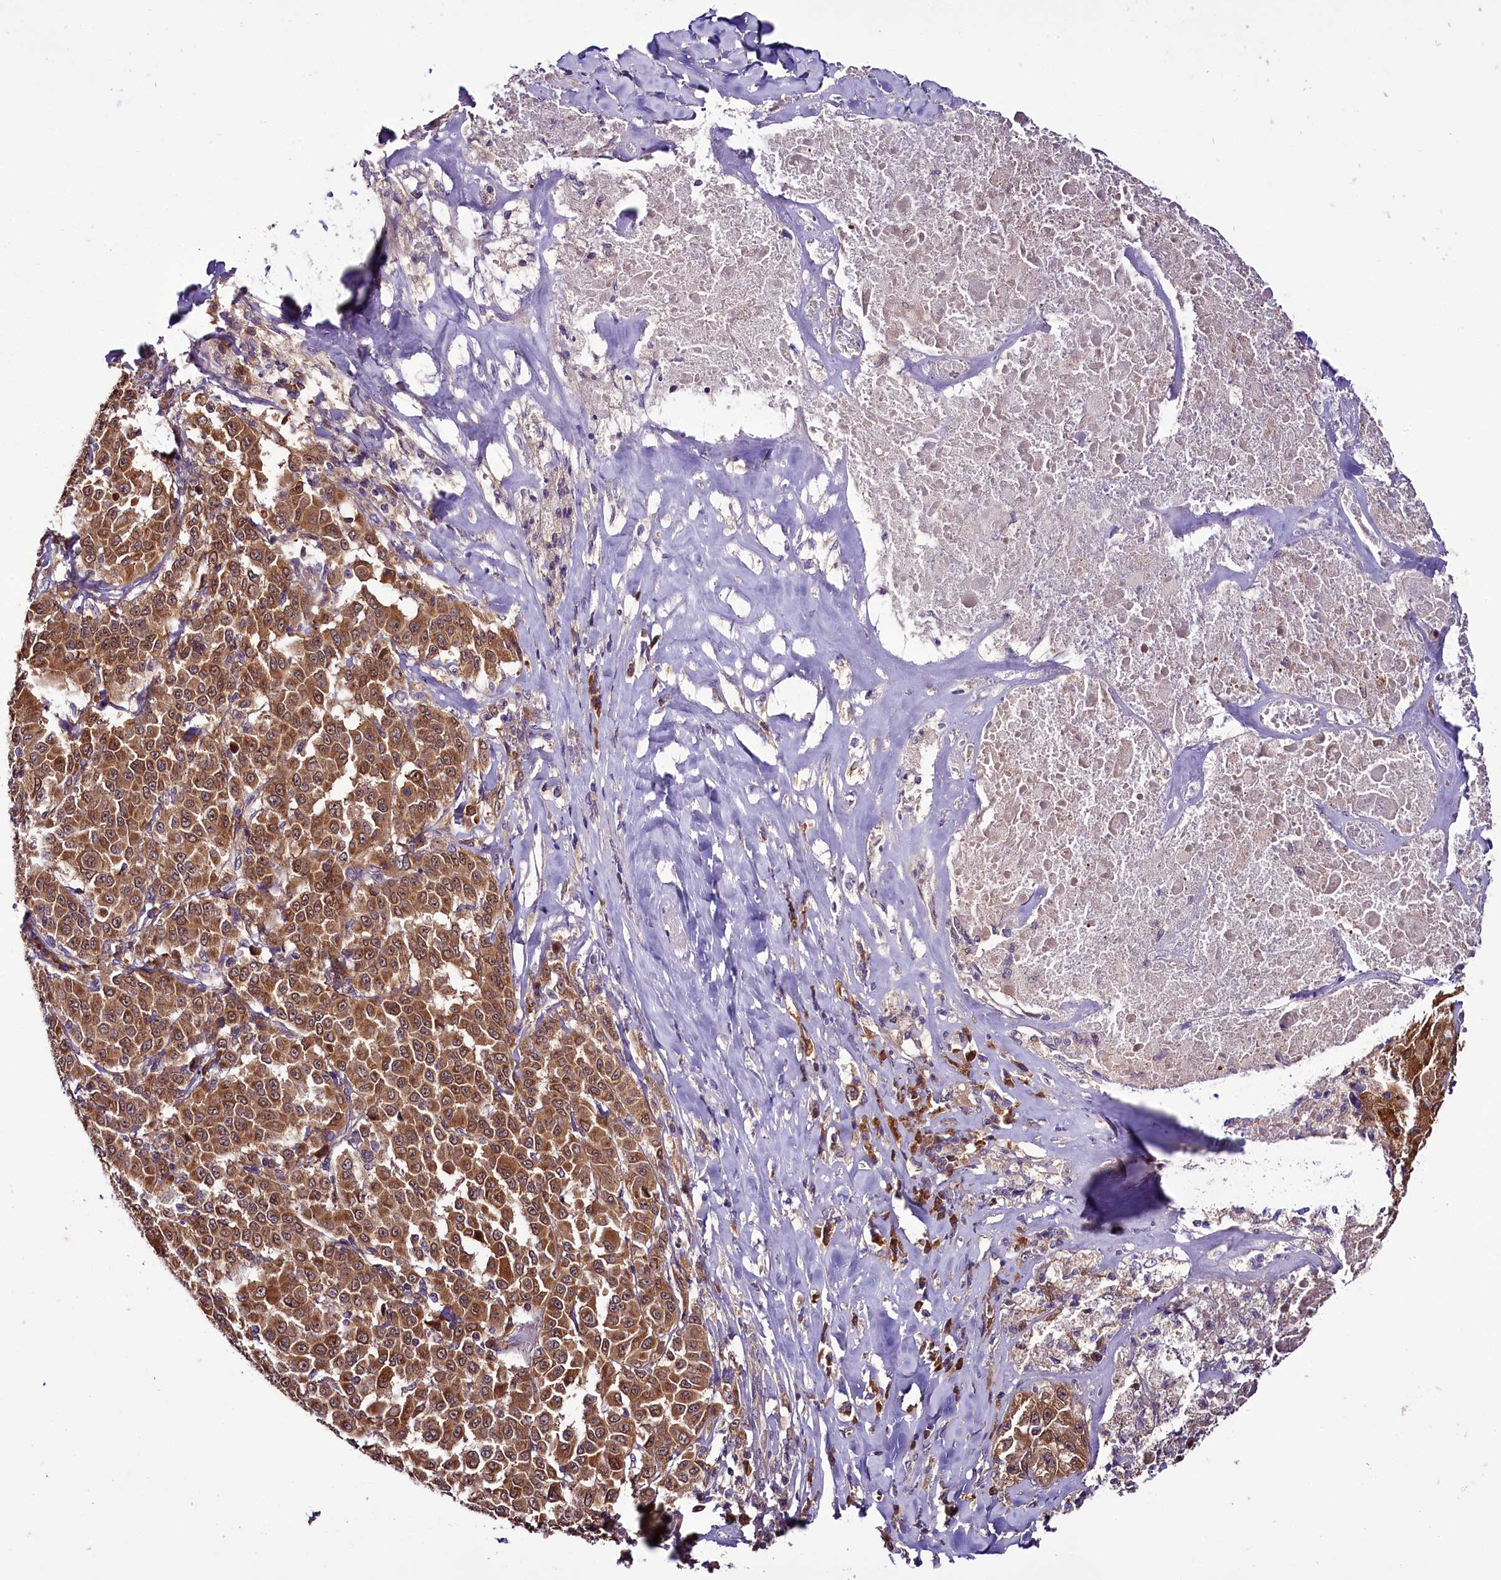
{"staining": {"intensity": "moderate", "quantity": ">75%", "location": "cytoplasmic/membranous,nuclear"}, "tissue": "melanoma", "cell_type": "Tumor cells", "image_type": "cancer", "snomed": [{"axis": "morphology", "description": "Malignant melanoma, Metastatic site"}, {"axis": "topography", "description": "Lymph node"}], "caption": "This micrograph displays malignant melanoma (metastatic site) stained with immunohistochemistry to label a protein in brown. The cytoplasmic/membranous and nuclear of tumor cells show moderate positivity for the protein. Nuclei are counter-stained blue.", "gene": "RPUSD2", "patient": {"sex": "male", "age": 62}}